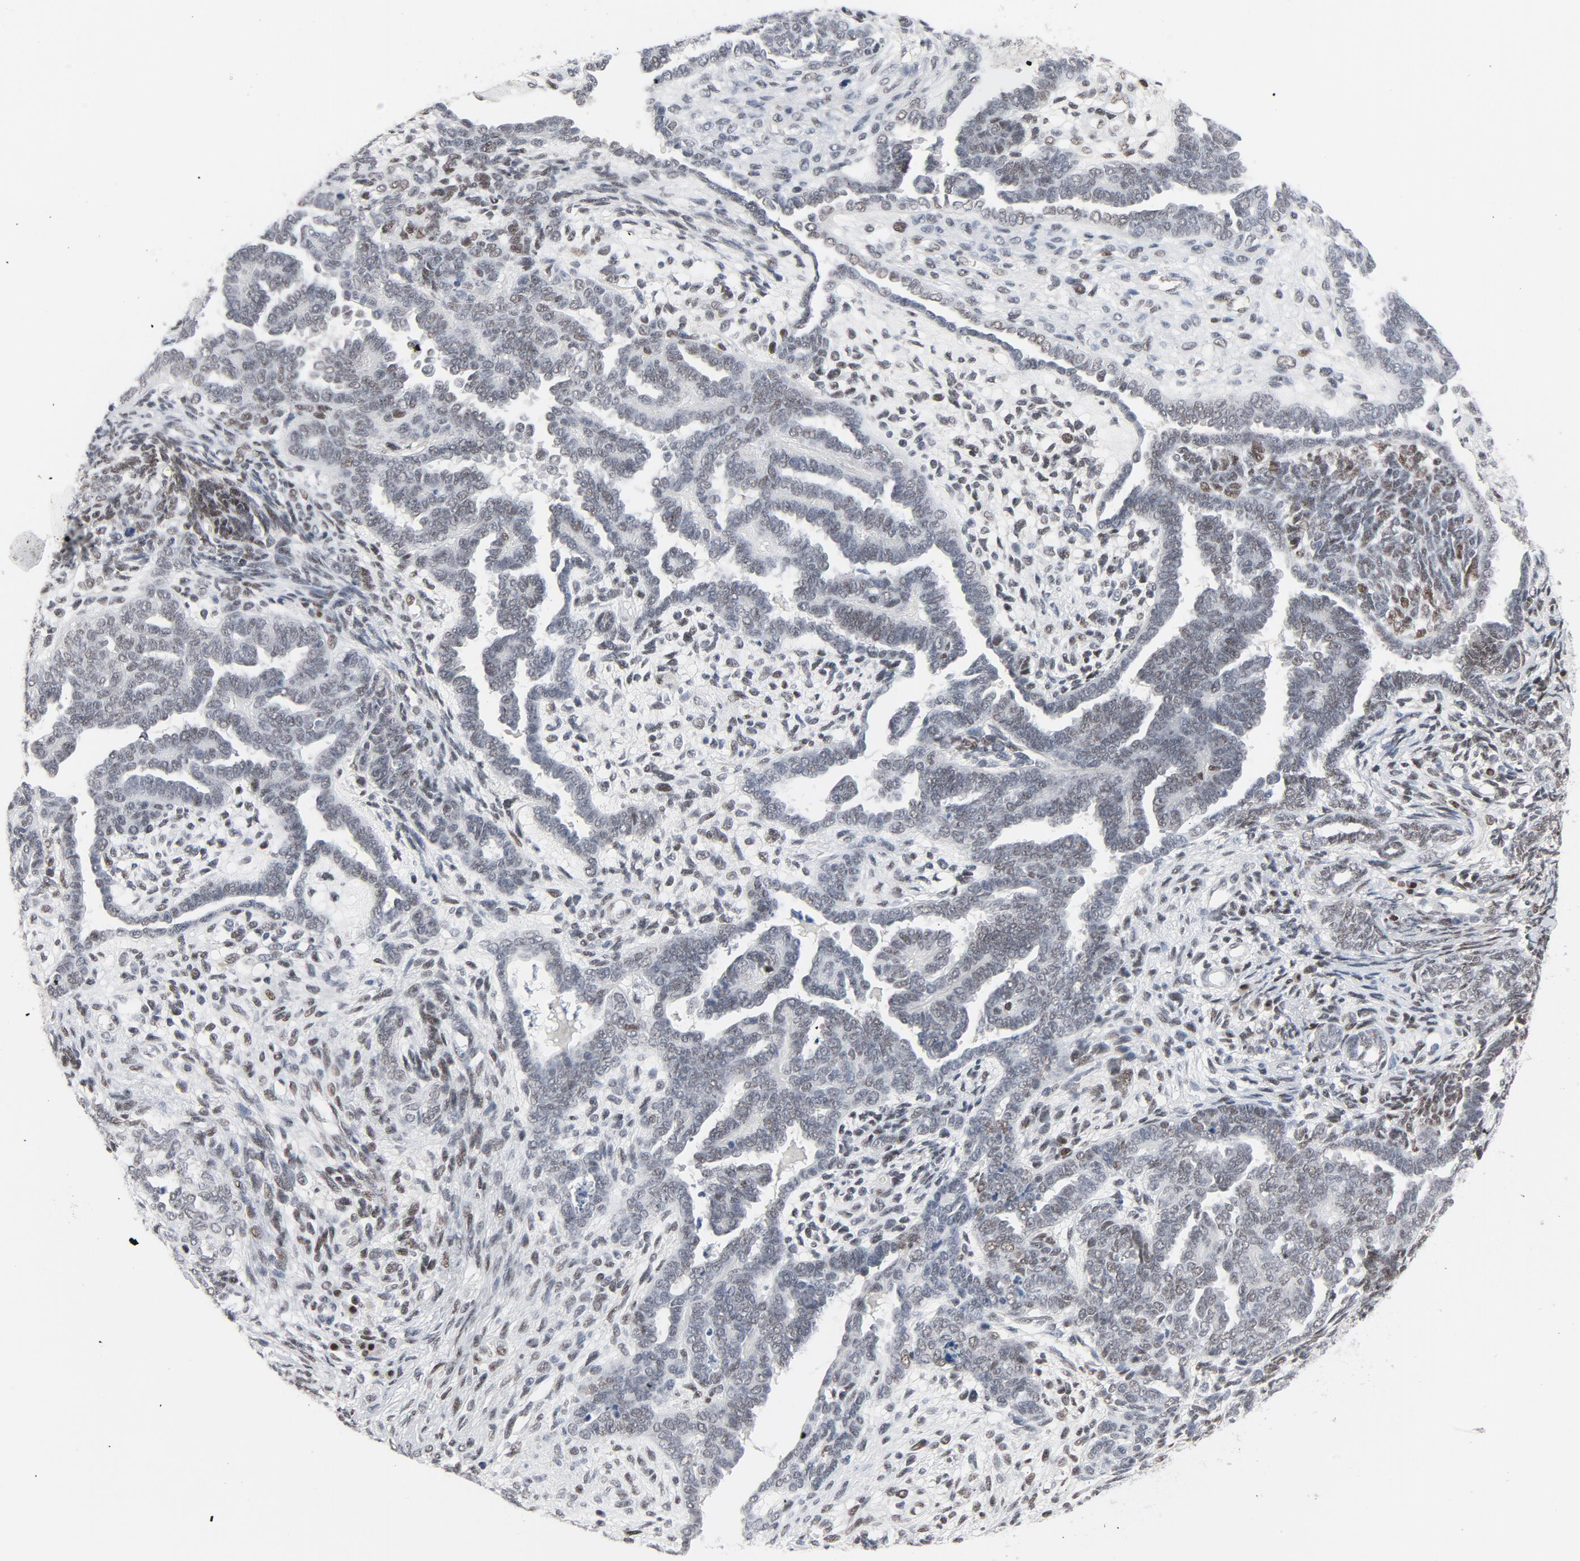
{"staining": {"intensity": "weak", "quantity": "25%-75%", "location": "nuclear"}, "tissue": "endometrial cancer", "cell_type": "Tumor cells", "image_type": "cancer", "snomed": [{"axis": "morphology", "description": "Neoplasm, malignant, NOS"}, {"axis": "topography", "description": "Endometrium"}], "caption": "Protein expression by immunohistochemistry (IHC) reveals weak nuclear expression in approximately 25%-75% of tumor cells in endometrial cancer (neoplasm (malignant)).", "gene": "JMJD6", "patient": {"sex": "female", "age": 74}}